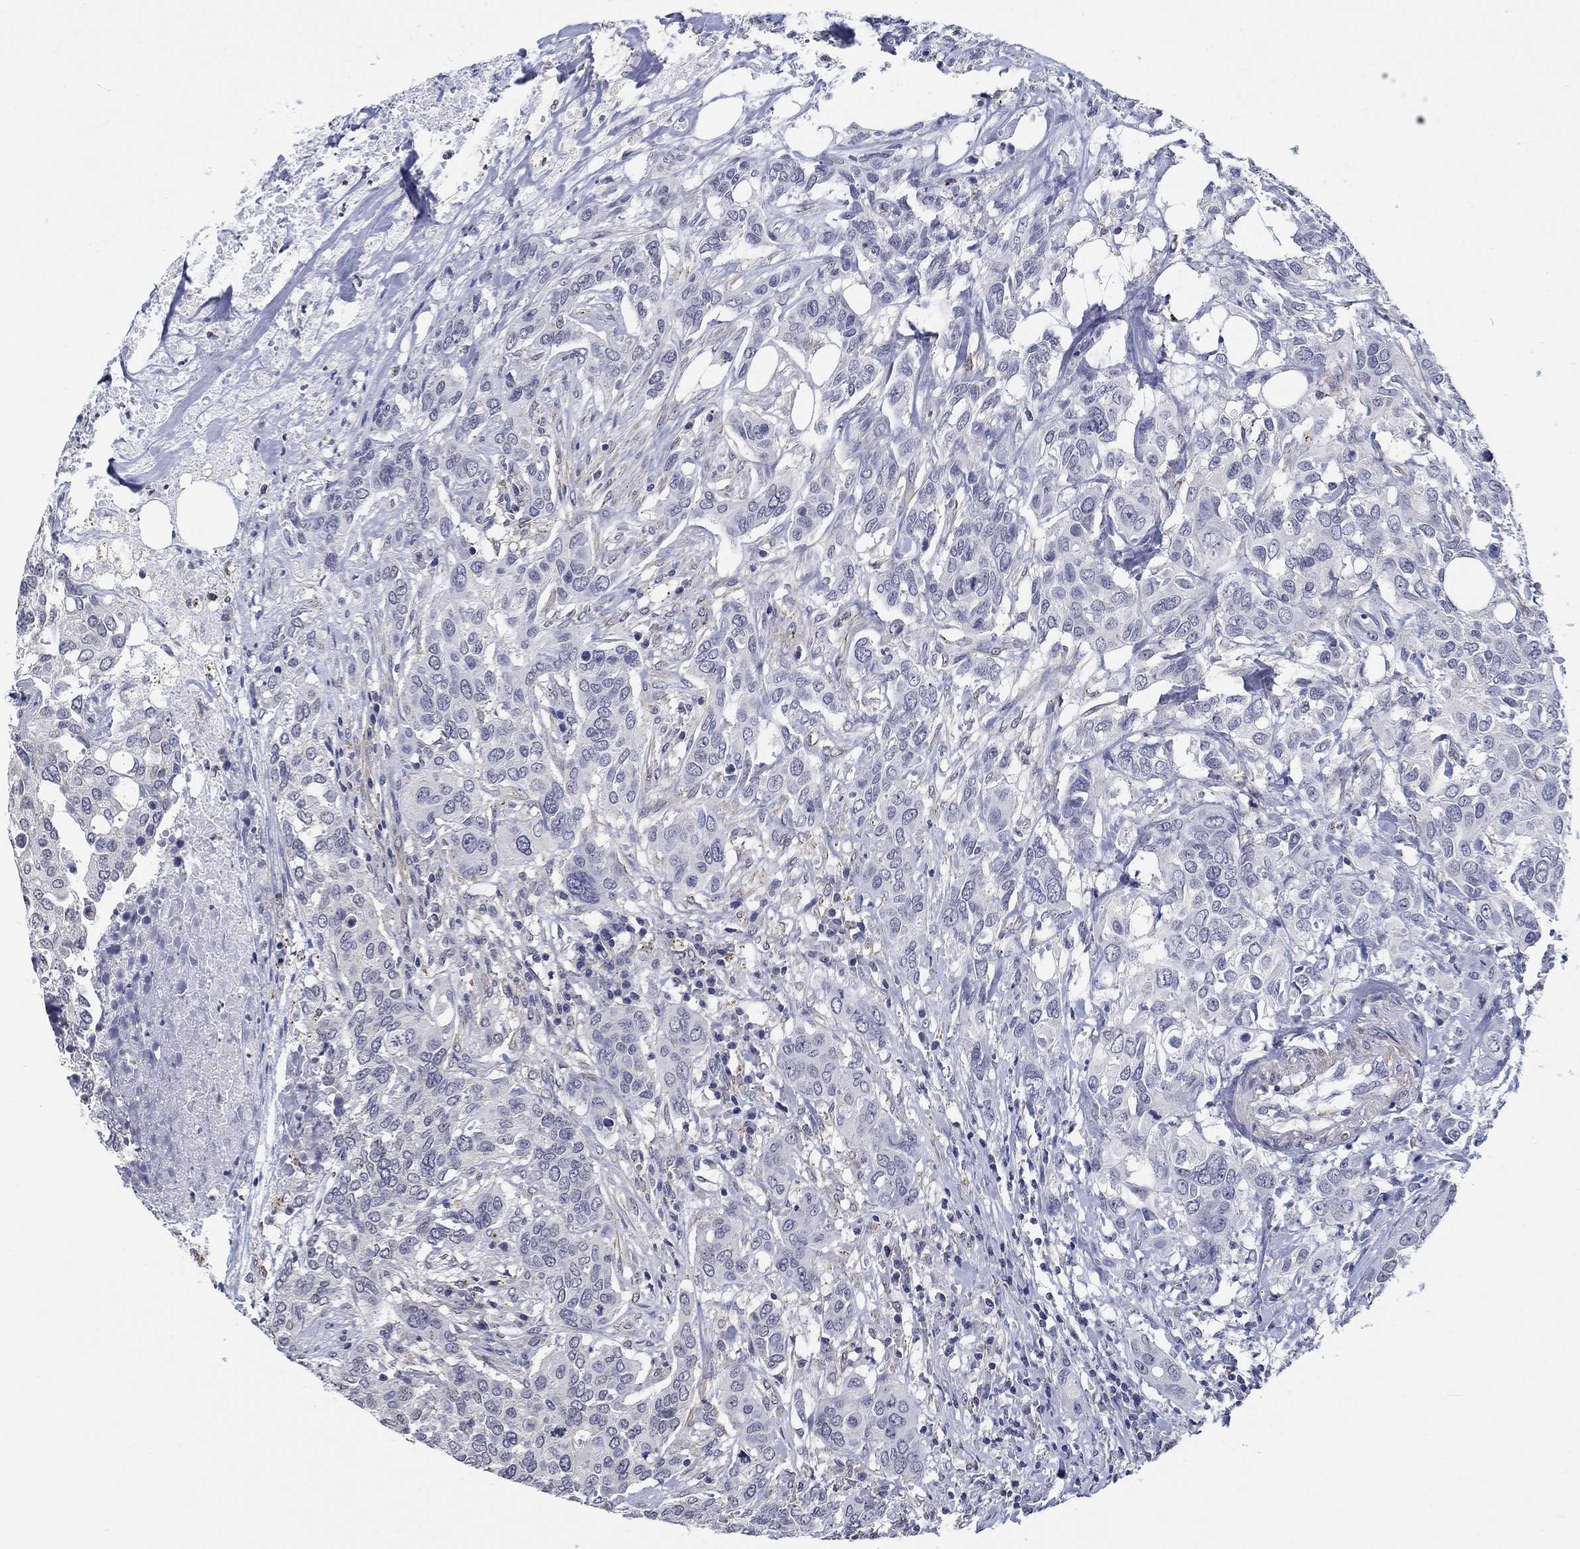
{"staining": {"intensity": "negative", "quantity": "none", "location": "none"}, "tissue": "urothelial cancer", "cell_type": "Tumor cells", "image_type": "cancer", "snomed": [{"axis": "morphology", "description": "Urothelial carcinoma, NOS"}, {"axis": "morphology", "description": "Urothelial carcinoma, High grade"}, {"axis": "topography", "description": "Urinary bladder"}], "caption": "Immunohistochemistry (IHC) of urothelial carcinoma (high-grade) displays no positivity in tumor cells.", "gene": "OTUB2", "patient": {"sex": "male", "age": 63}}